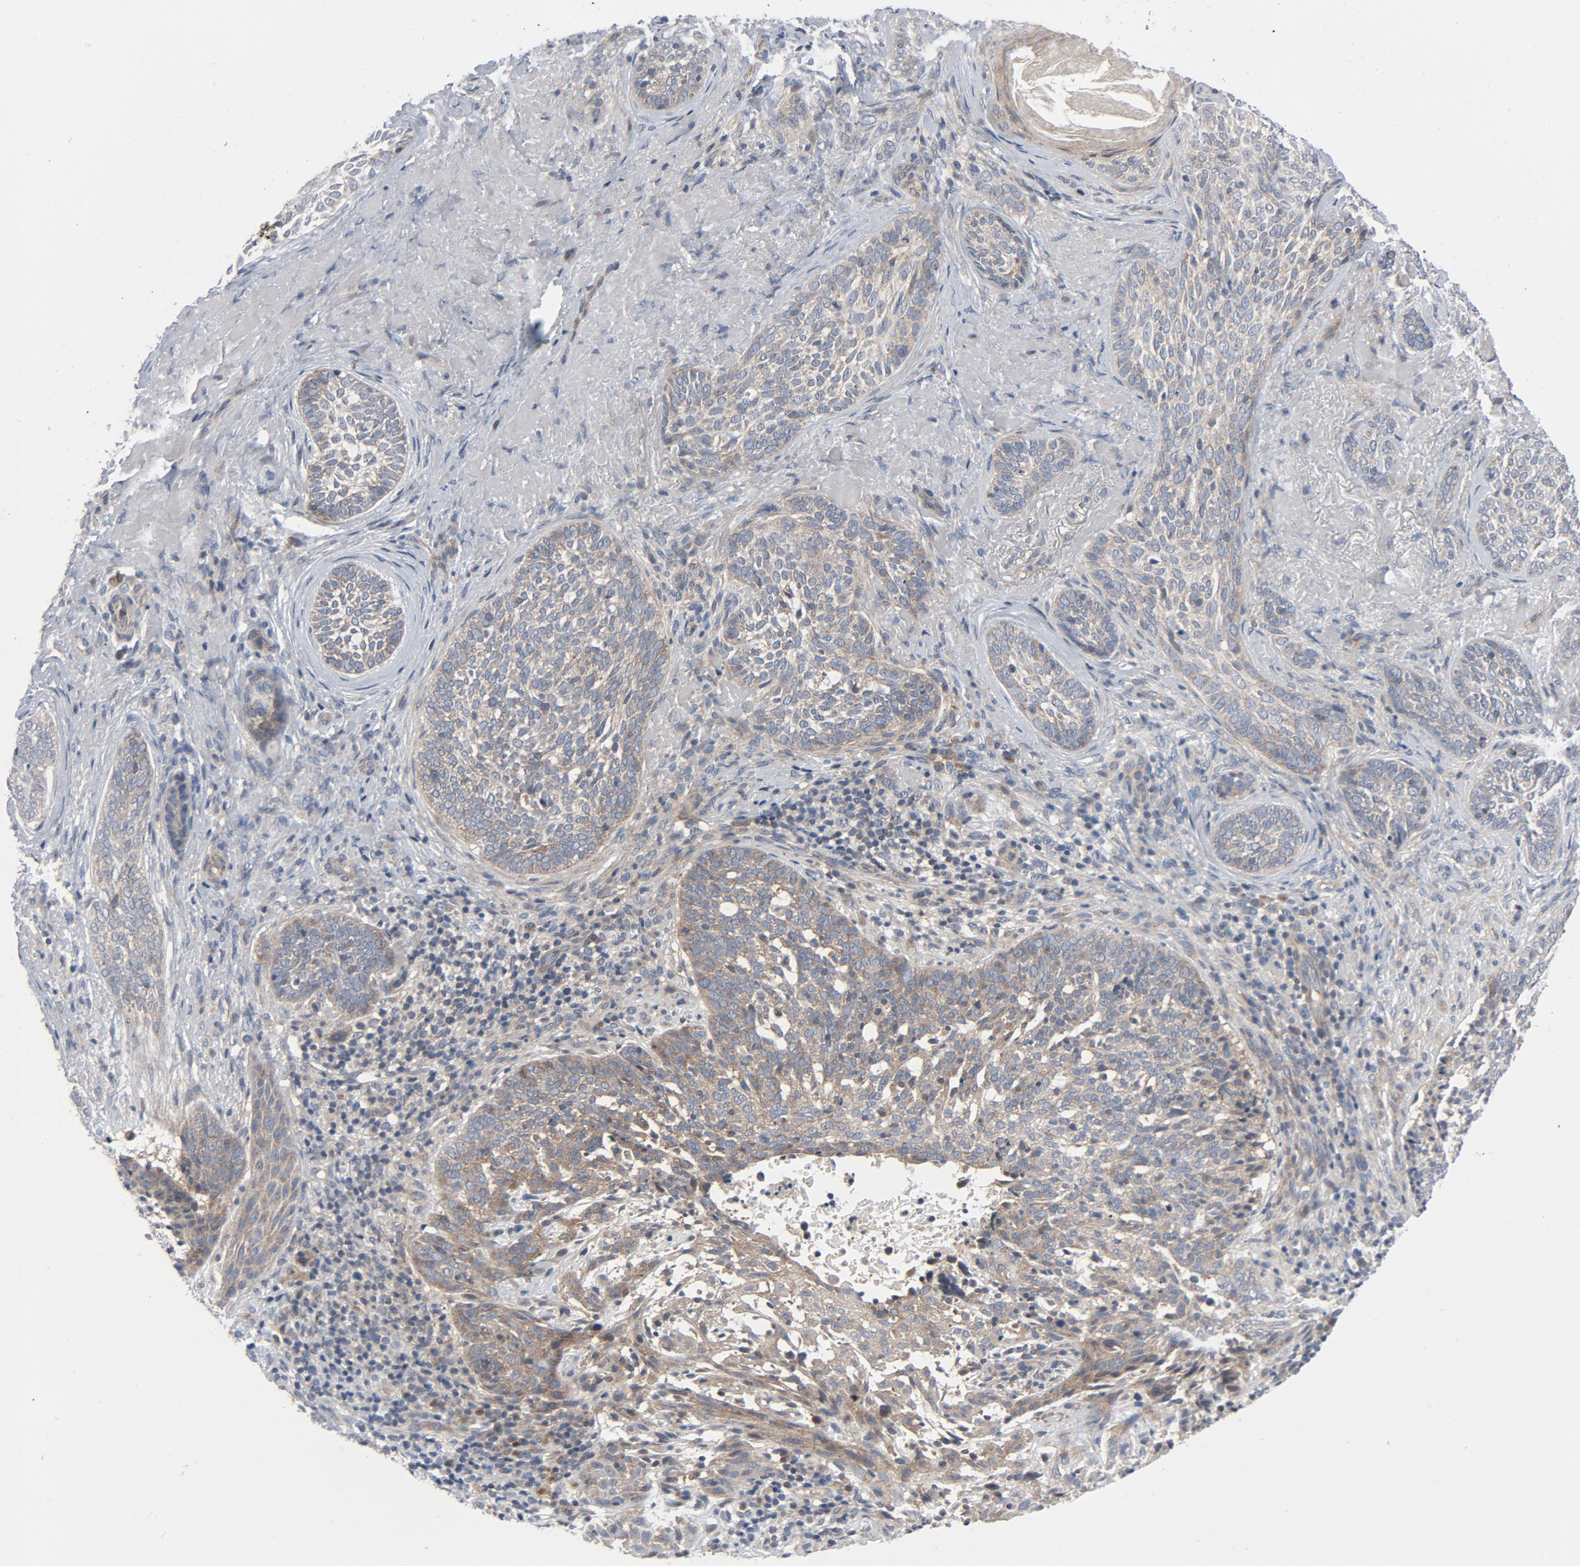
{"staining": {"intensity": "weak", "quantity": ">75%", "location": "cytoplasmic/membranous"}, "tissue": "skin cancer", "cell_type": "Tumor cells", "image_type": "cancer", "snomed": [{"axis": "morphology", "description": "Basal cell carcinoma"}, {"axis": "topography", "description": "Skin"}], "caption": "High-magnification brightfield microscopy of skin basal cell carcinoma stained with DAB (3,3'-diaminobenzidine) (brown) and counterstained with hematoxylin (blue). tumor cells exhibit weak cytoplasmic/membranous positivity is identified in about>75% of cells. Ihc stains the protein in brown and the nuclei are stained blue.", "gene": "TSG101", "patient": {"sex": "male", "age": 91}}